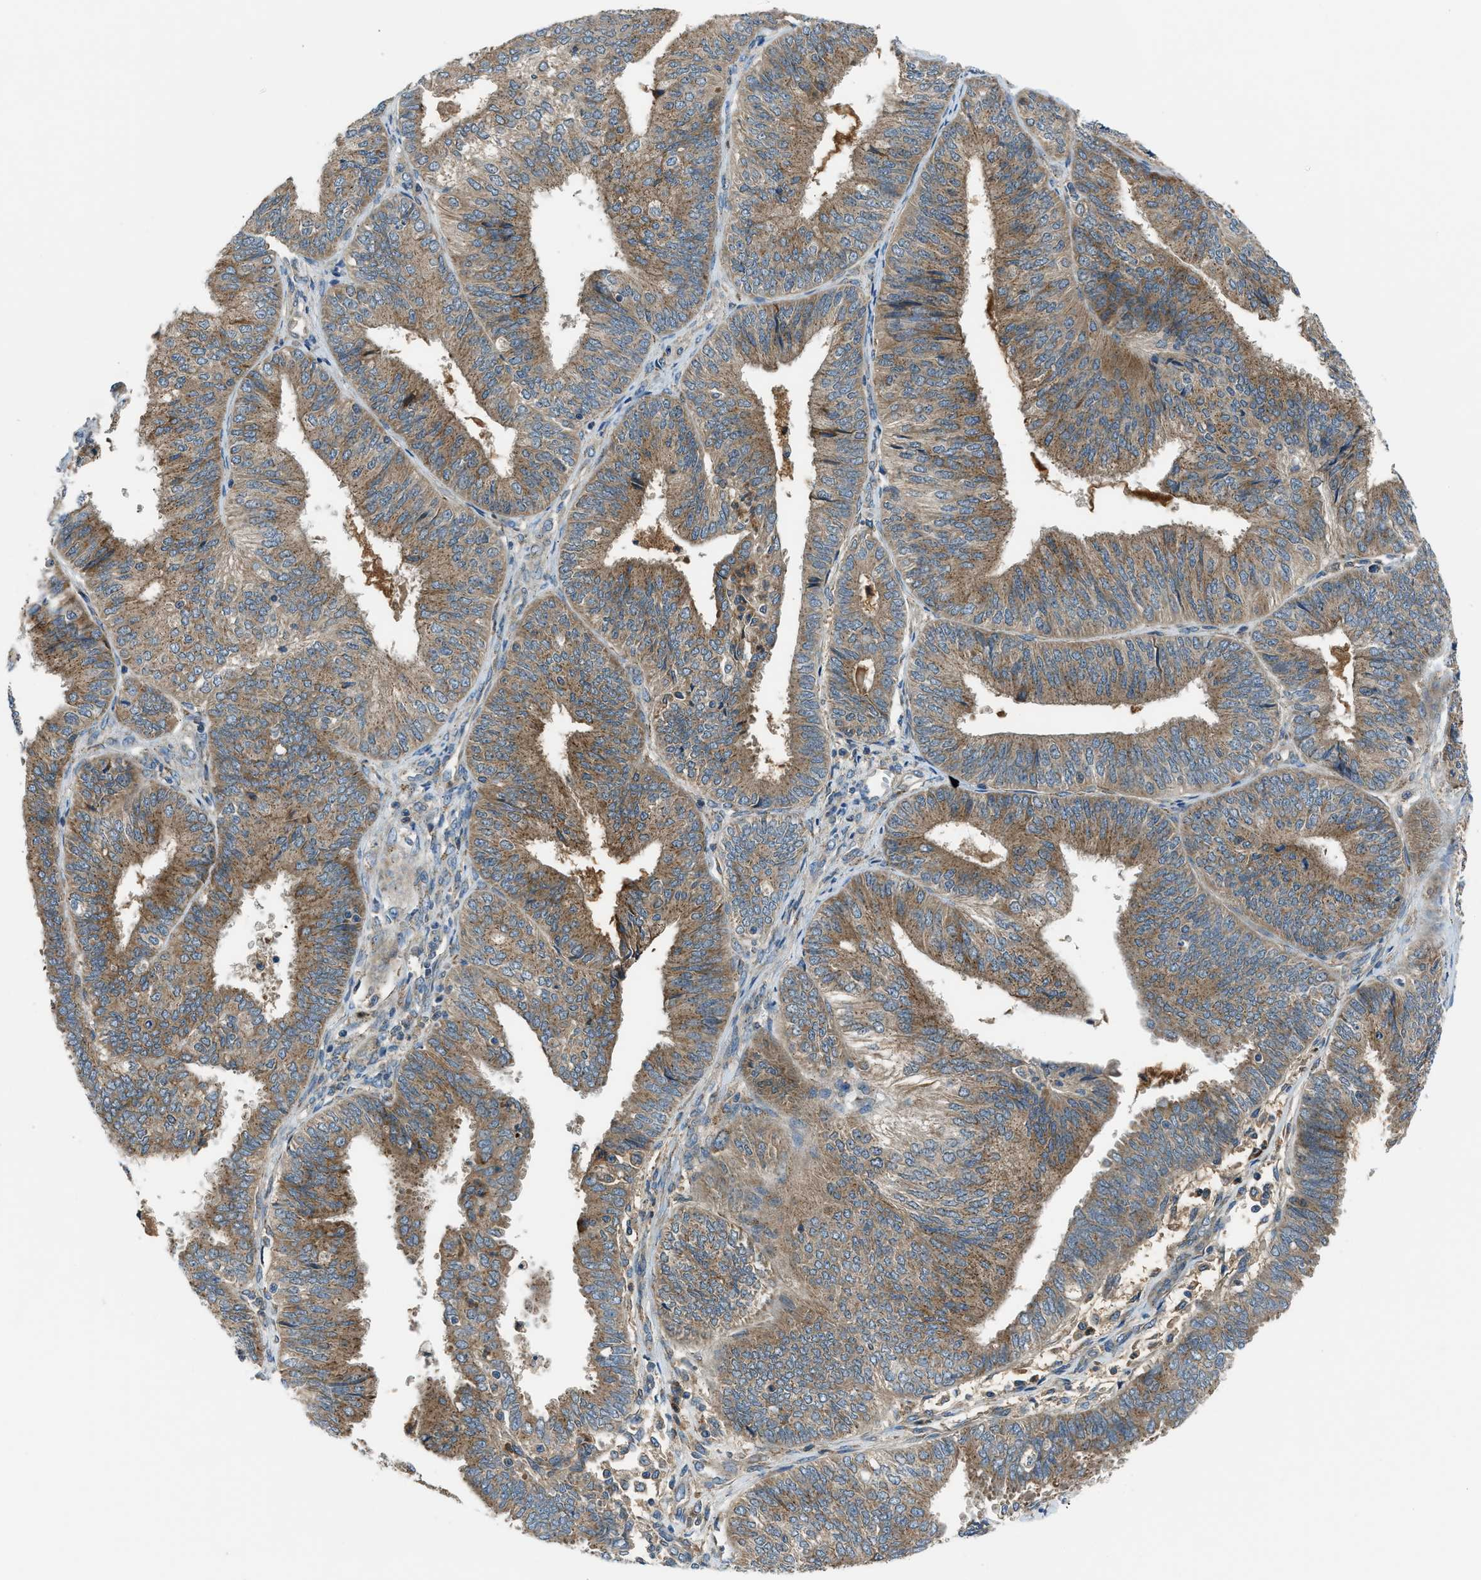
{"staining": {"intensity": "moderate", "quantity": "25%-75%", "location": "cytoplasmic/membranous"}, "tissue": "endometrial cancer", "cell_type": "Tumor cells", "image_type": "cancer", "snomed": [{"axis": "morphology", "description": "Adenocarcinoma, NOS"}, {"axis": "topography", "description": "Endometrium"}], "caption": "Moderate cytoplasmic/membranous positivity is appreciated in about 25%-75% of tumor cells in endometrial cancer (adenocarcinoma).", "gene": "EDARADD", "patient": {"sex": "female", "age": 58}}